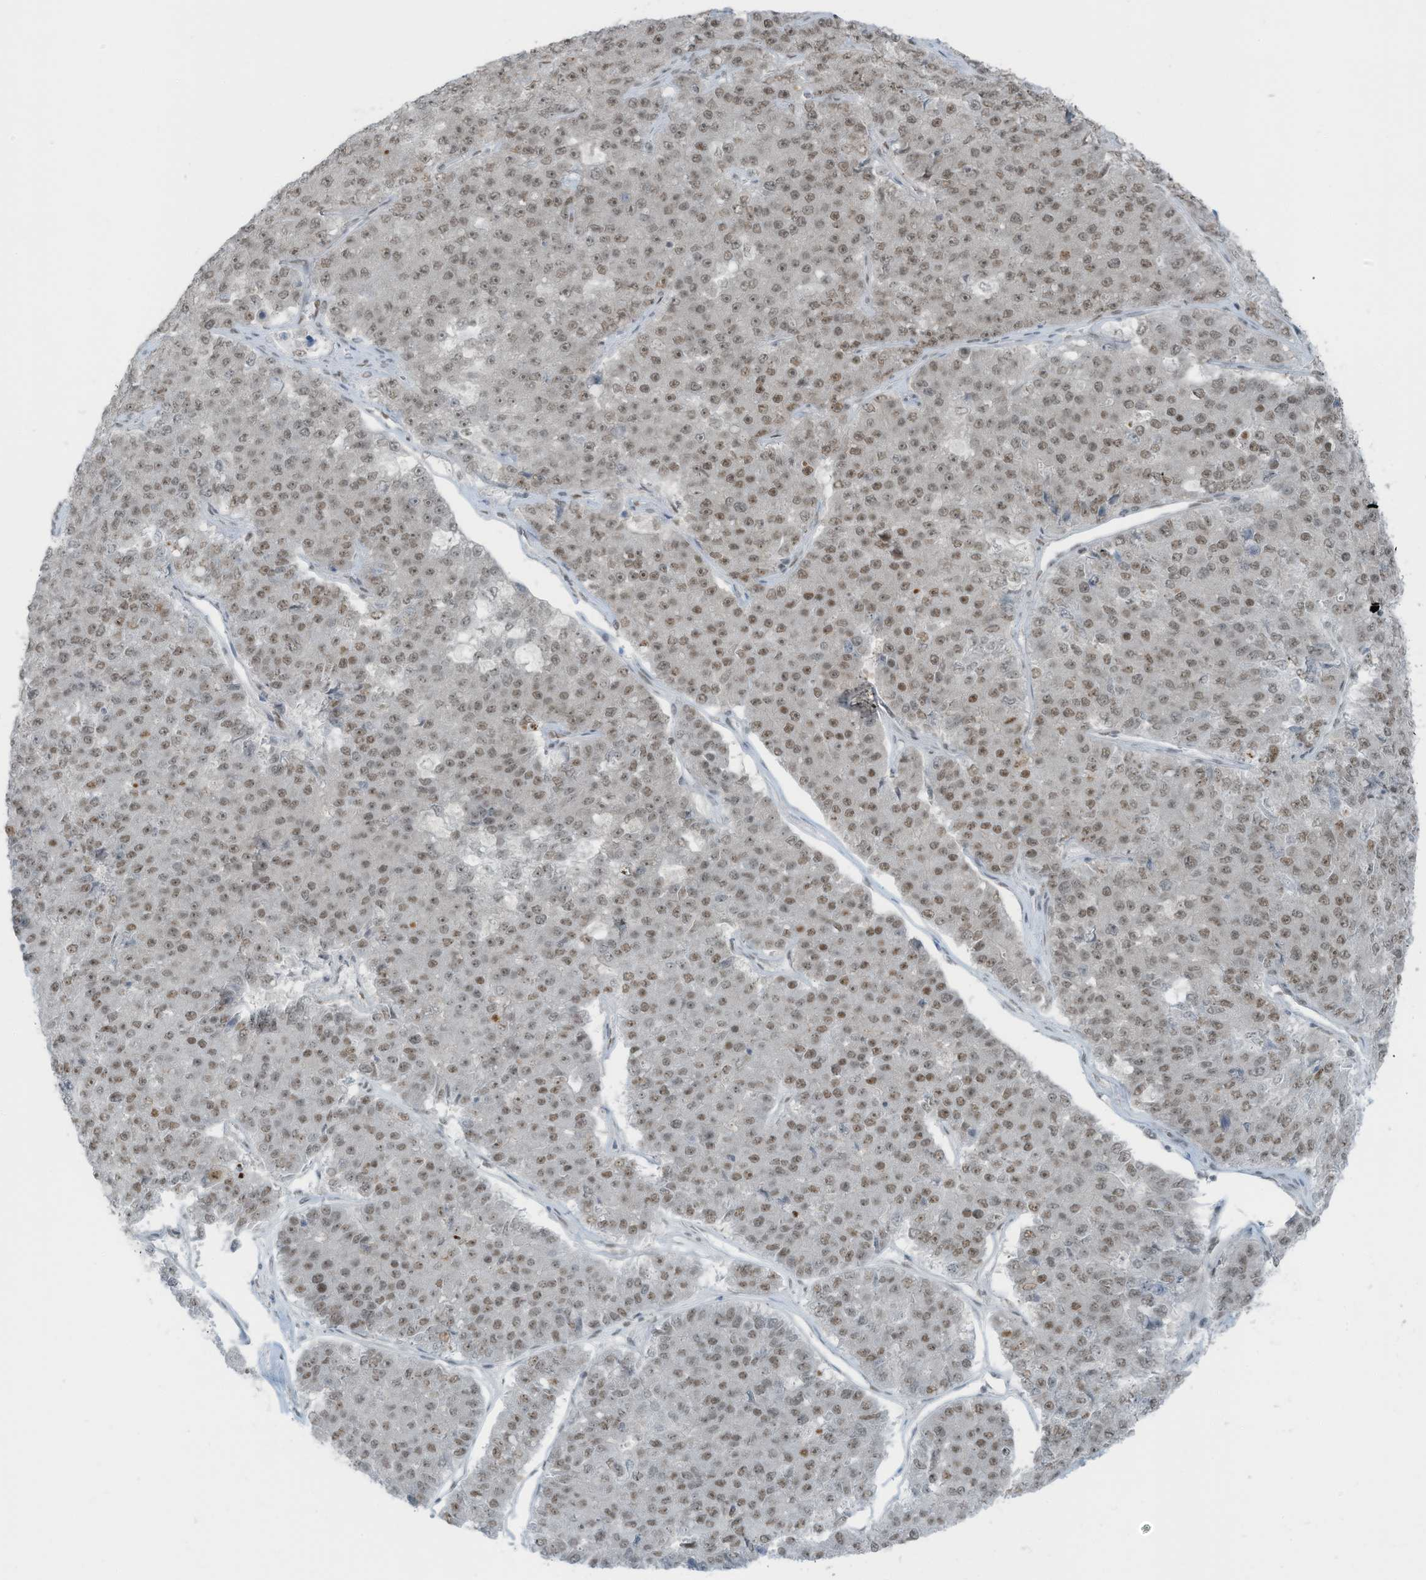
{"staining": {"intensity": "weak", "quantity": ">75%", "location": "nuclear"}, "tissue": "pancreatic cancer", "cell_type": "Tumor cells", "image_type": "cancer", "snomed": [{"axis": "morphology", "description": "Adenocarcinoma, NOS"}, {"axis": "topography", "description": "Pancreas"}], "caption": "Human pancreatic cancer stained for a protein (brown) shows weak nuclear positive staining in approximately >75% of tumor cells.", "gene": "WRNIP1", "patient": {"sex": "male", "age": 50}}